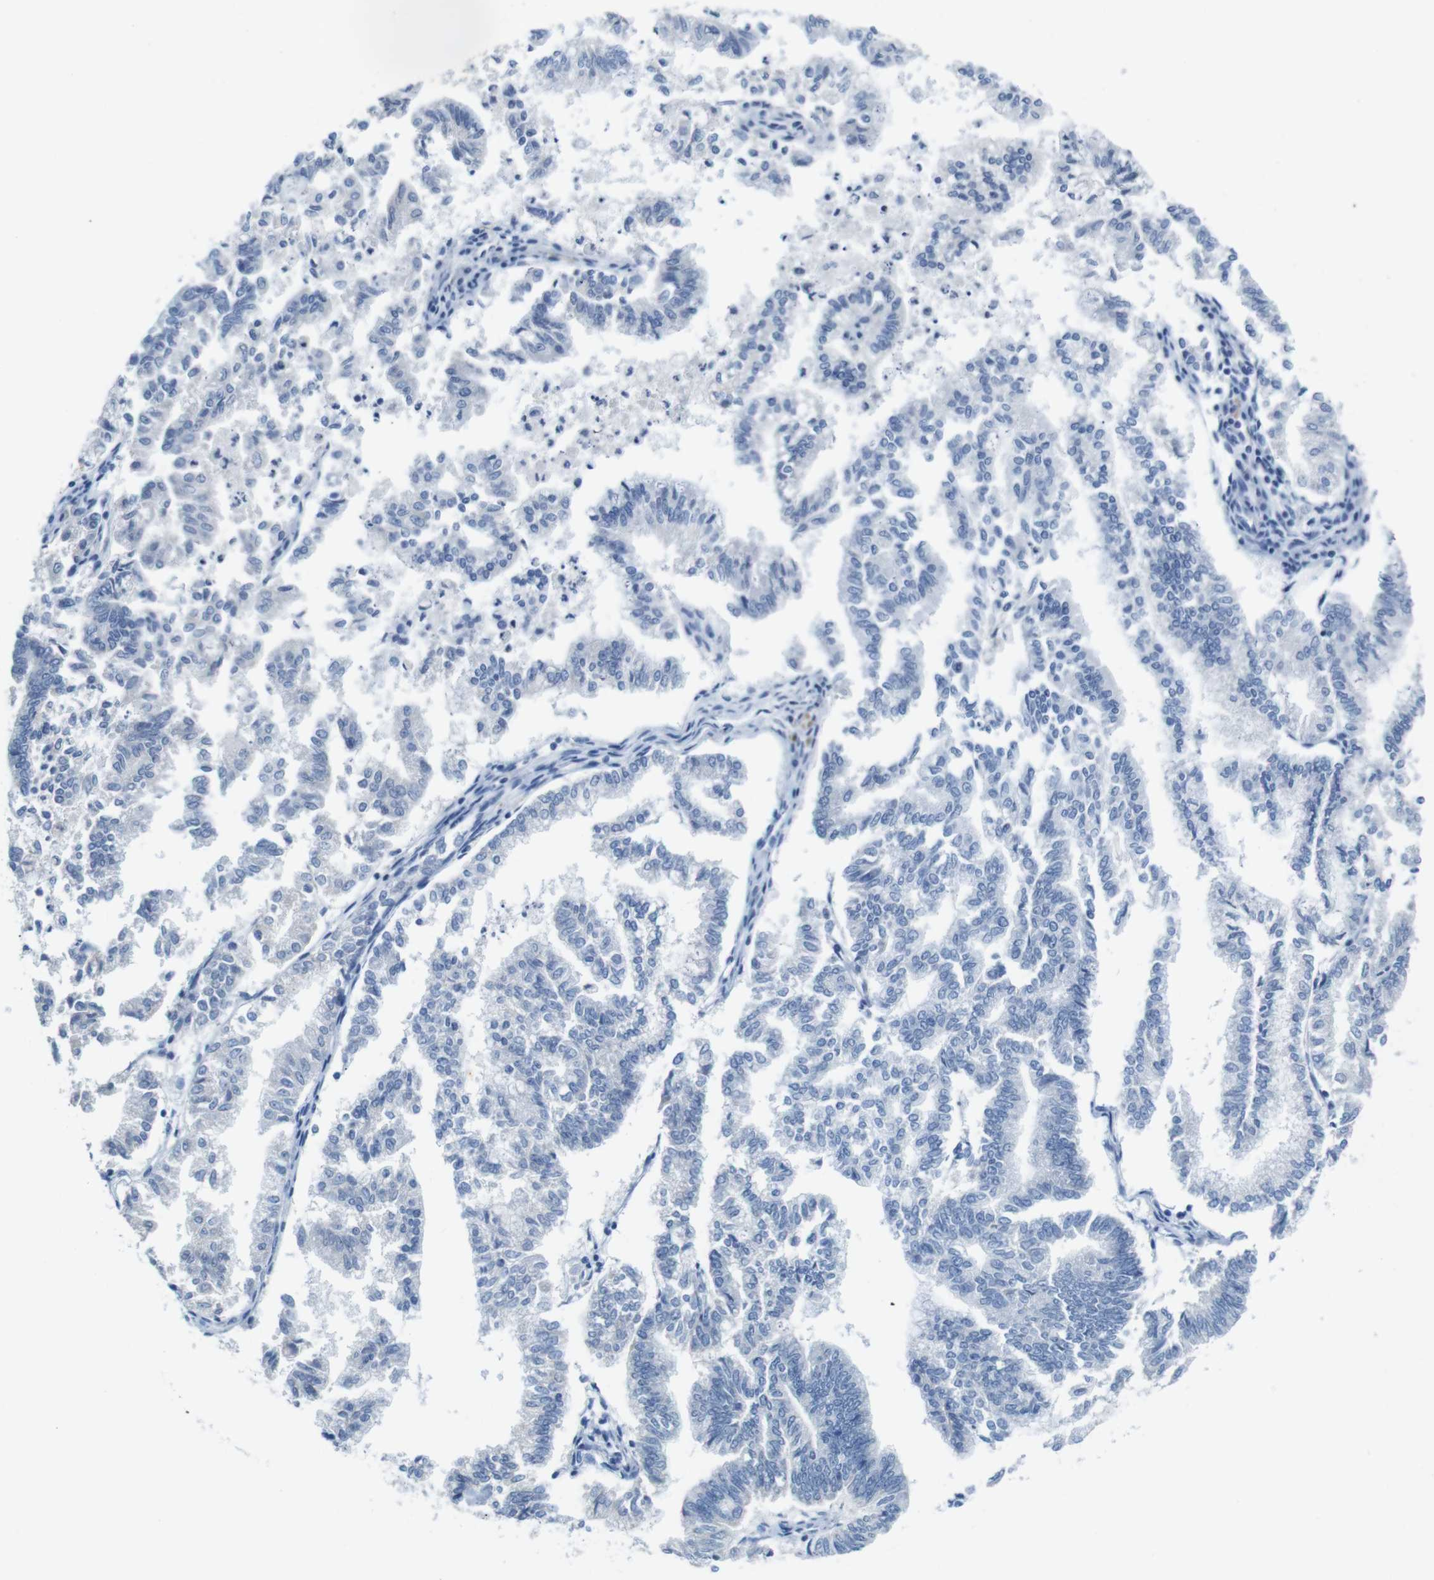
{"staining": {"intensity": "negative", "quantity": "none", "location": "none"}, "tissue": "endometrial cancer", "cell_type": "Tumor cells", "image_type": "cancer", "snomed": [{"axis": "morphology", "description": "Necrosis, NOS"}, {"axis": "morphology", "description": "Adenocarcinoma, NOS"}, {"axis": "topography", "description": "Endometrium"}], "caption": "Image shows no significant protein positivity in tumor cells of endometrial adenocarcinoma.", "gene": "IGSF8", "patient": {"sex": "female", "age": 79}}